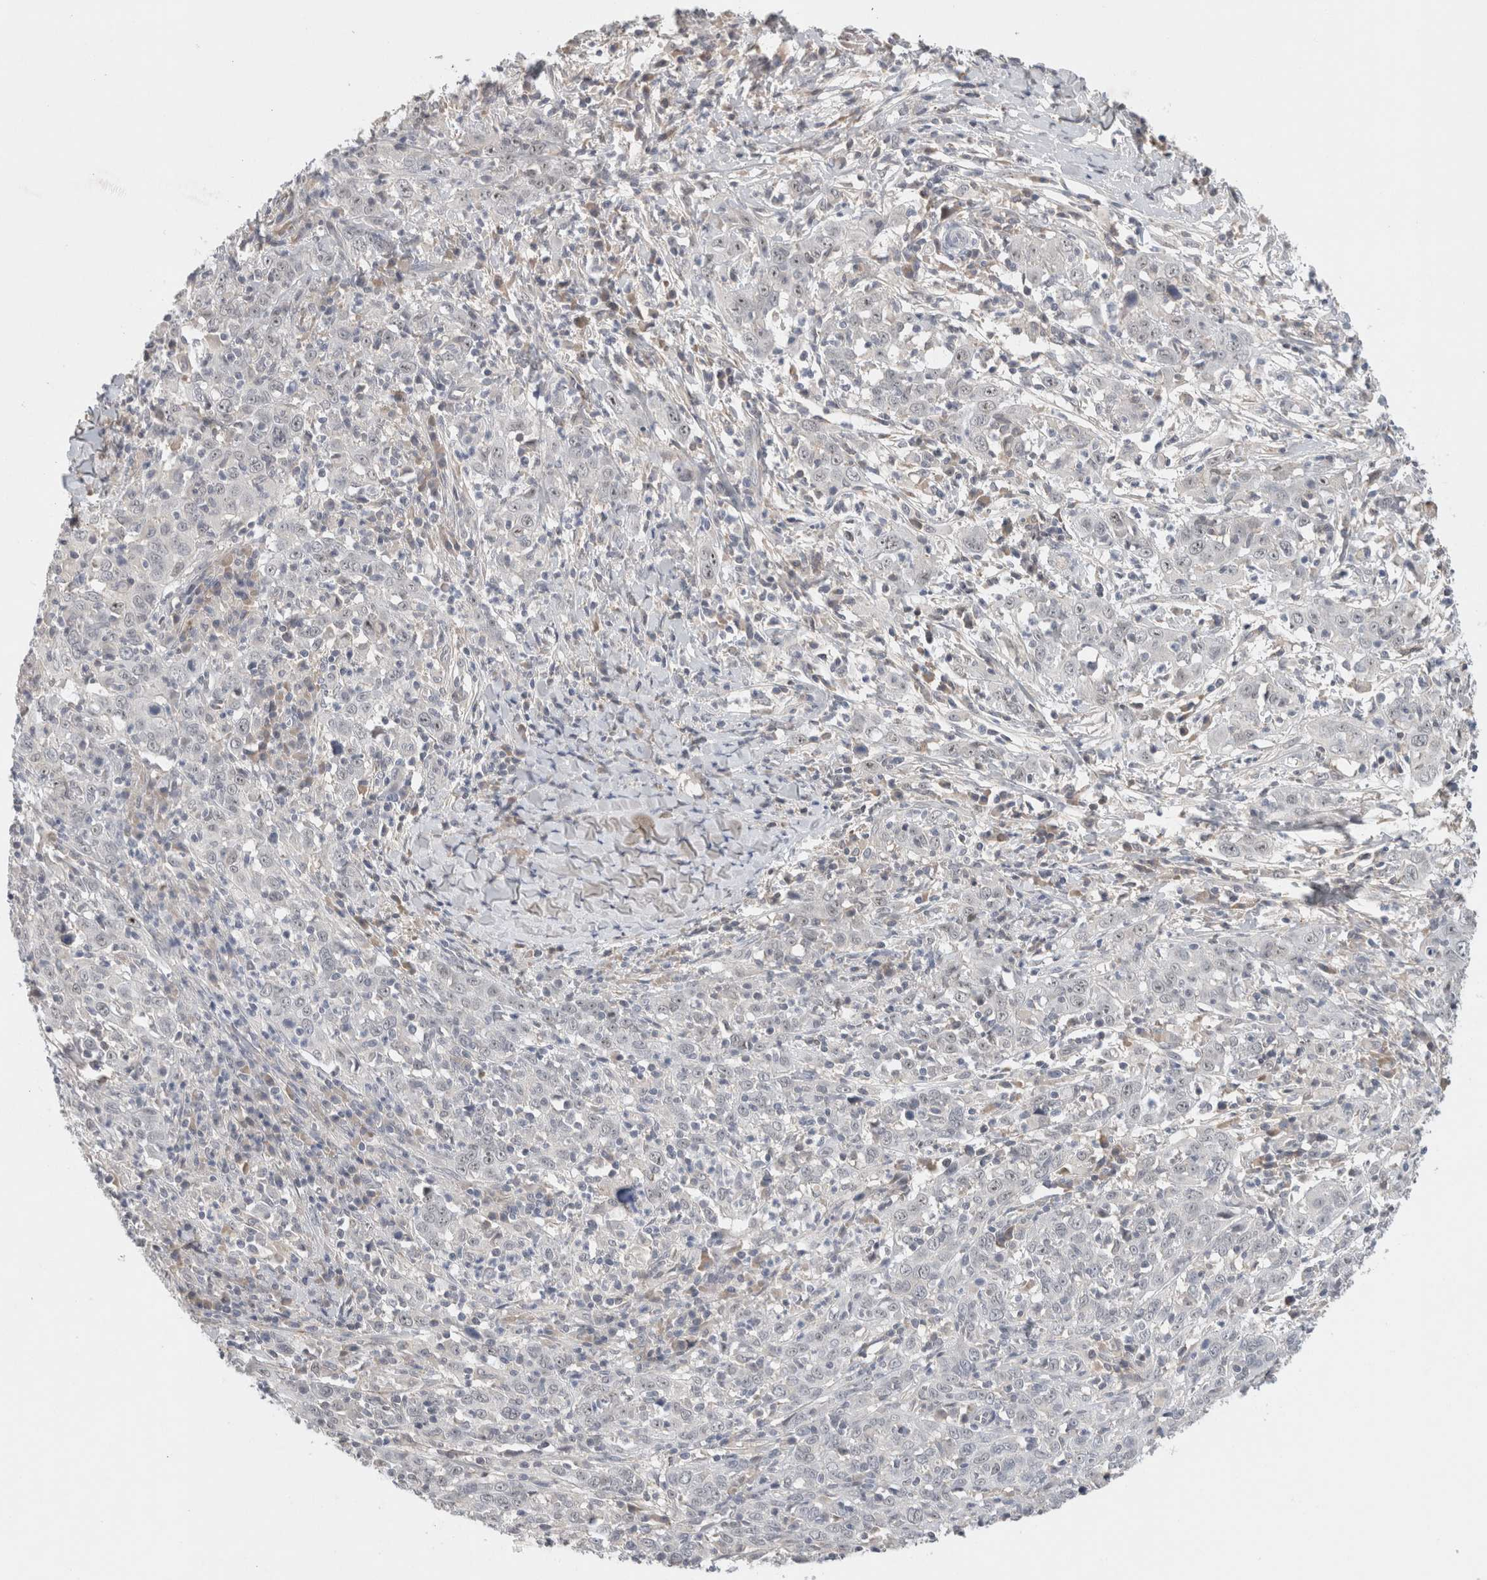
{"staining": {"intensity": "negative", "quantity": "none", "location": "none"}, "tissue": "cervical cancer", "cell_type": "Tumor cells", "image_type": "cancer", "snomed": [{"axis": "morphology", "description": "Squamous cell carcinoma, NOS"}, {"axis": "topography", "description": "Cervix"}], "caption": "The photomicrograph reveals no significant staining in tumor cells of cervical cancer (squamous cell carcinoma).", "gene": "HCN3", "patient": {"sex": "female", "age": 46}}